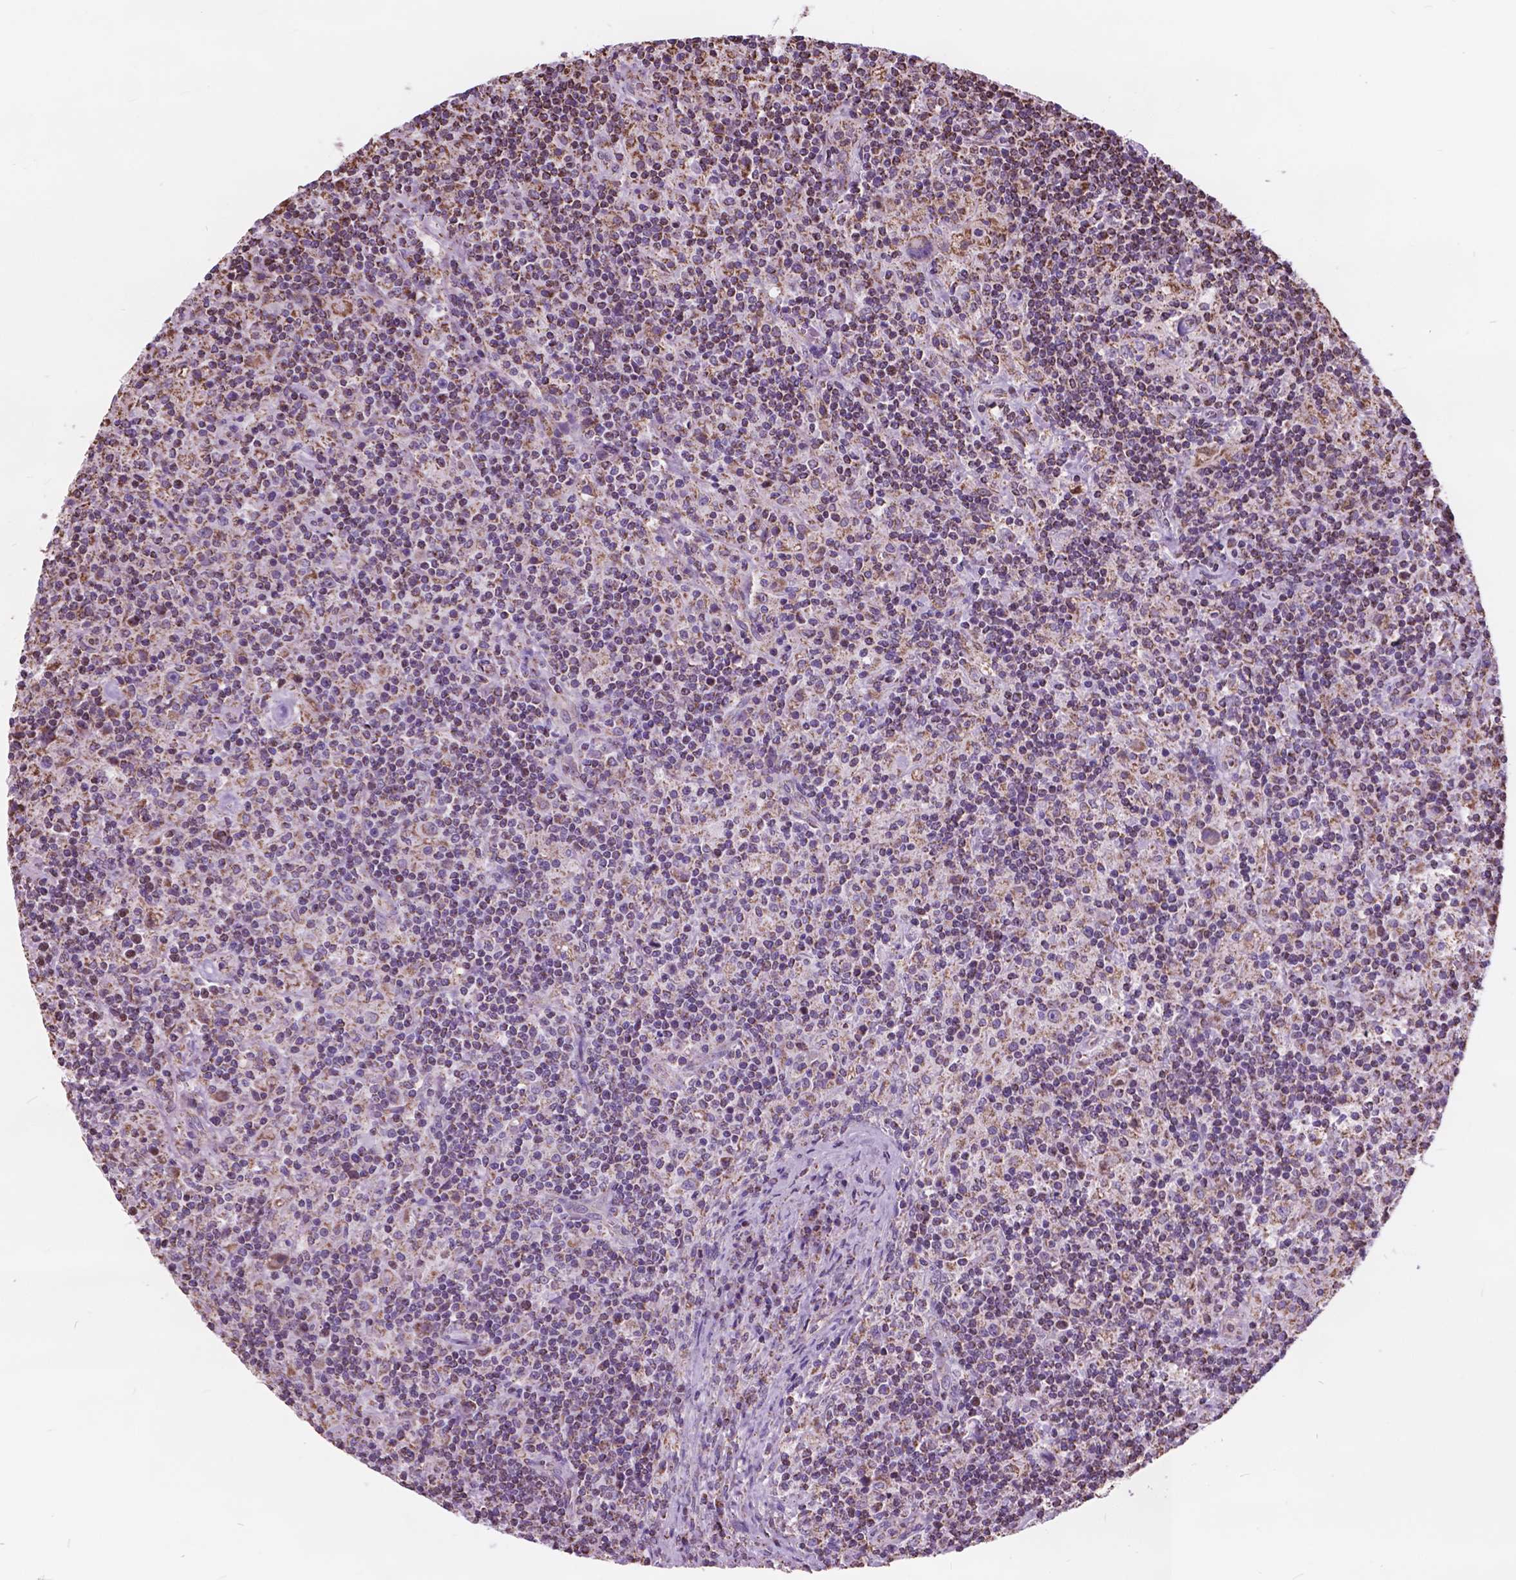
{"staining": {"intensity": "weak", "quantity": "<25%", "location": "cytoplasmic/membranous"}, "tissue": "lymphoma", "cell_type": "Tumor cells", "image_type": "cancer", "snomed": [{"axis": "morphology", "description": "Hodgkin's disease, NOS"}, {"axis": "topography", "description": "Lymph node"}], "caption": "The micrograph shows no staining of tumor cells in Hodgkin's disease. (DAB (3,3'-diaminobenzidine) IHC, high magnification).", "gene": "SCOC", "patient": {"sex": "male", "age": 70}}